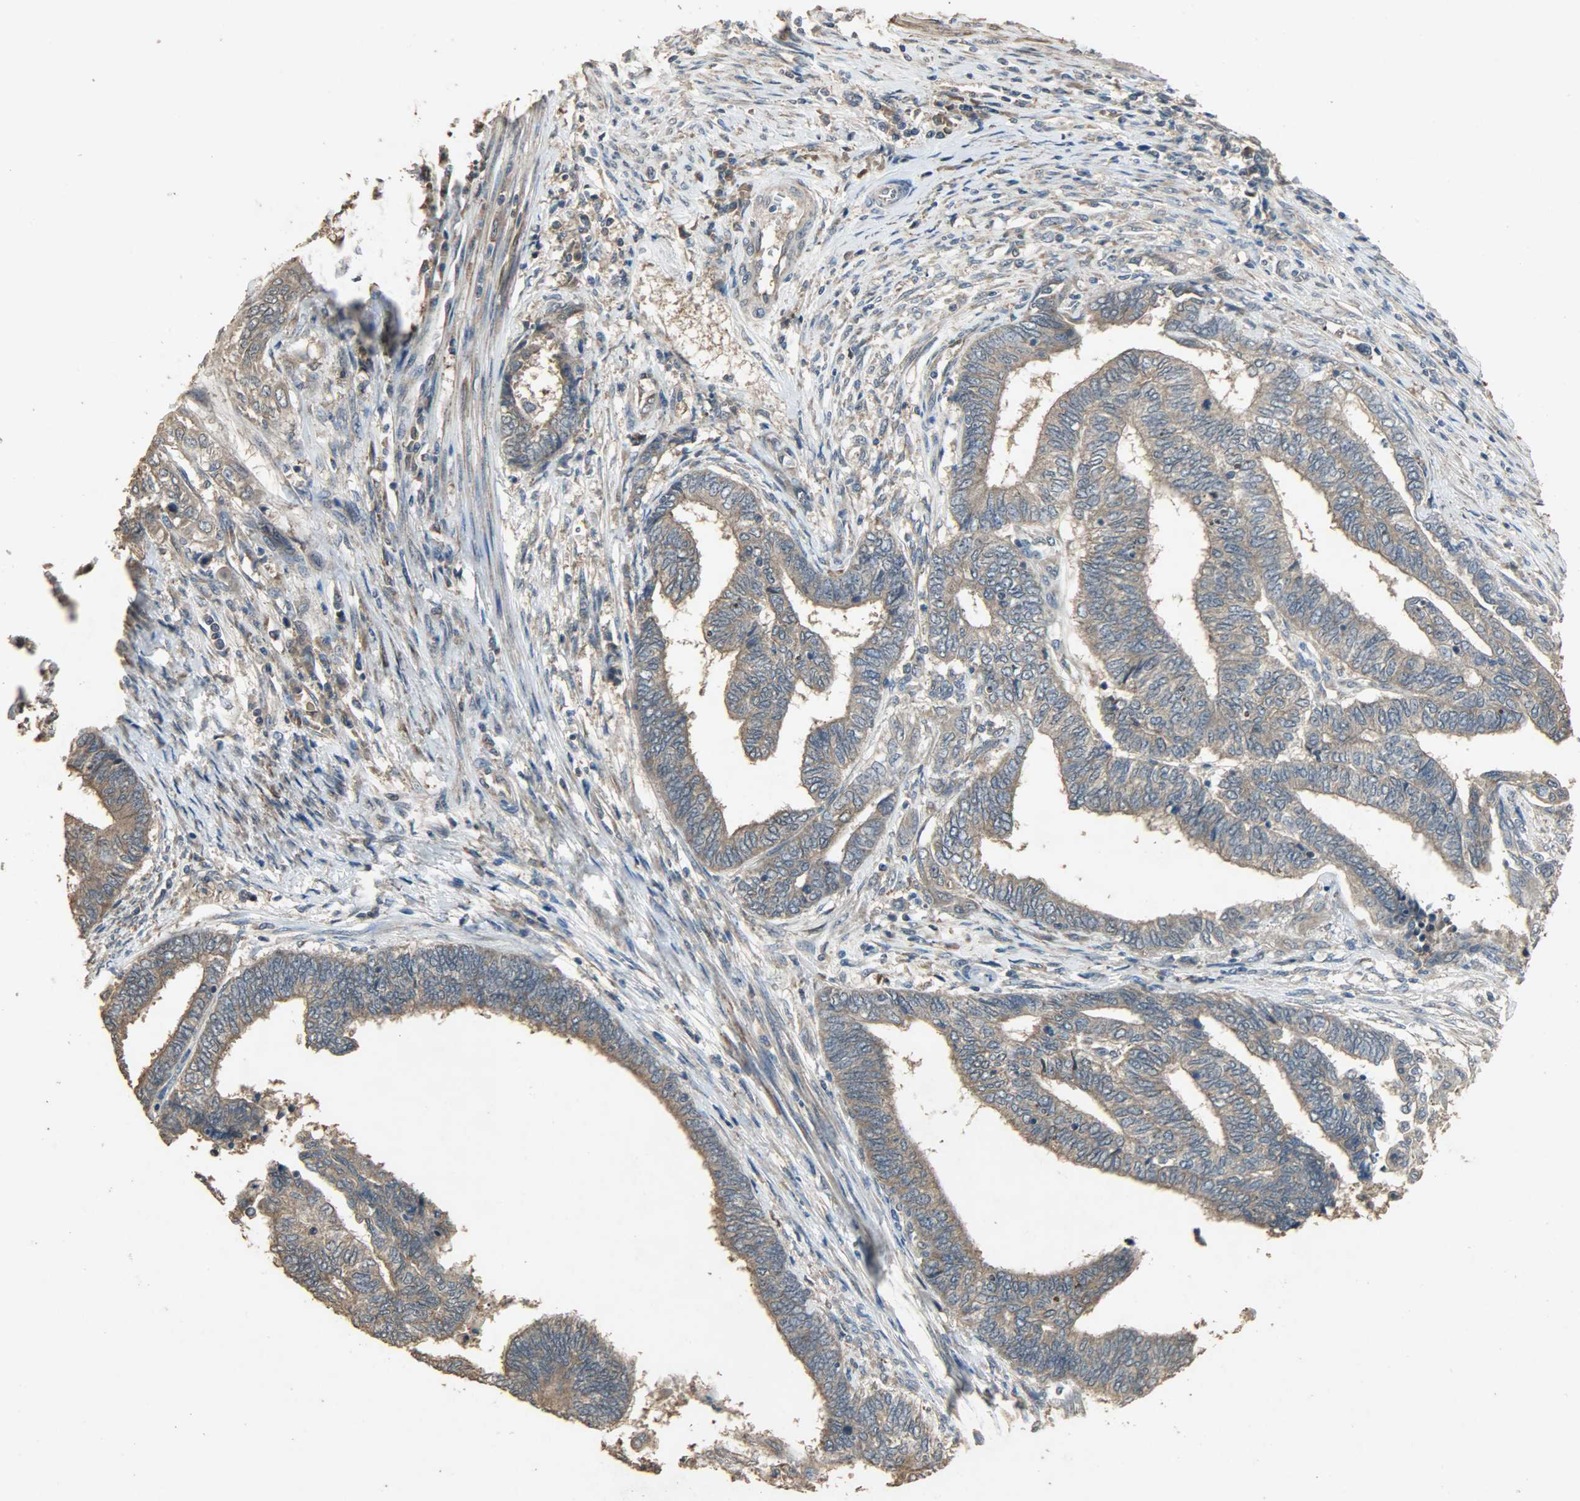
{"staining": {"intensity": "weak", "quantity": ">75%", "location": "cytoplasmic/membranous"}, "tissue": "endometrial cancer", "cell_type": "Tumor cells", "image_type": "cancer", "snomed": [{"axis": "morphology", "description": "Adenocarcinoma, NOS"}, {"axis": "topography", "description": "Uterus"}, {"axis": "topography", "description": "Endometrium"}], "caption": "This image shows immunohistochemistry staining of human endometrial cancer, with low weak cytoplasmic/membranous expression in approximately >75% of tumor cells.", "gene": "CDKN2C", "patient": {"sex": "female", "age": 70}}